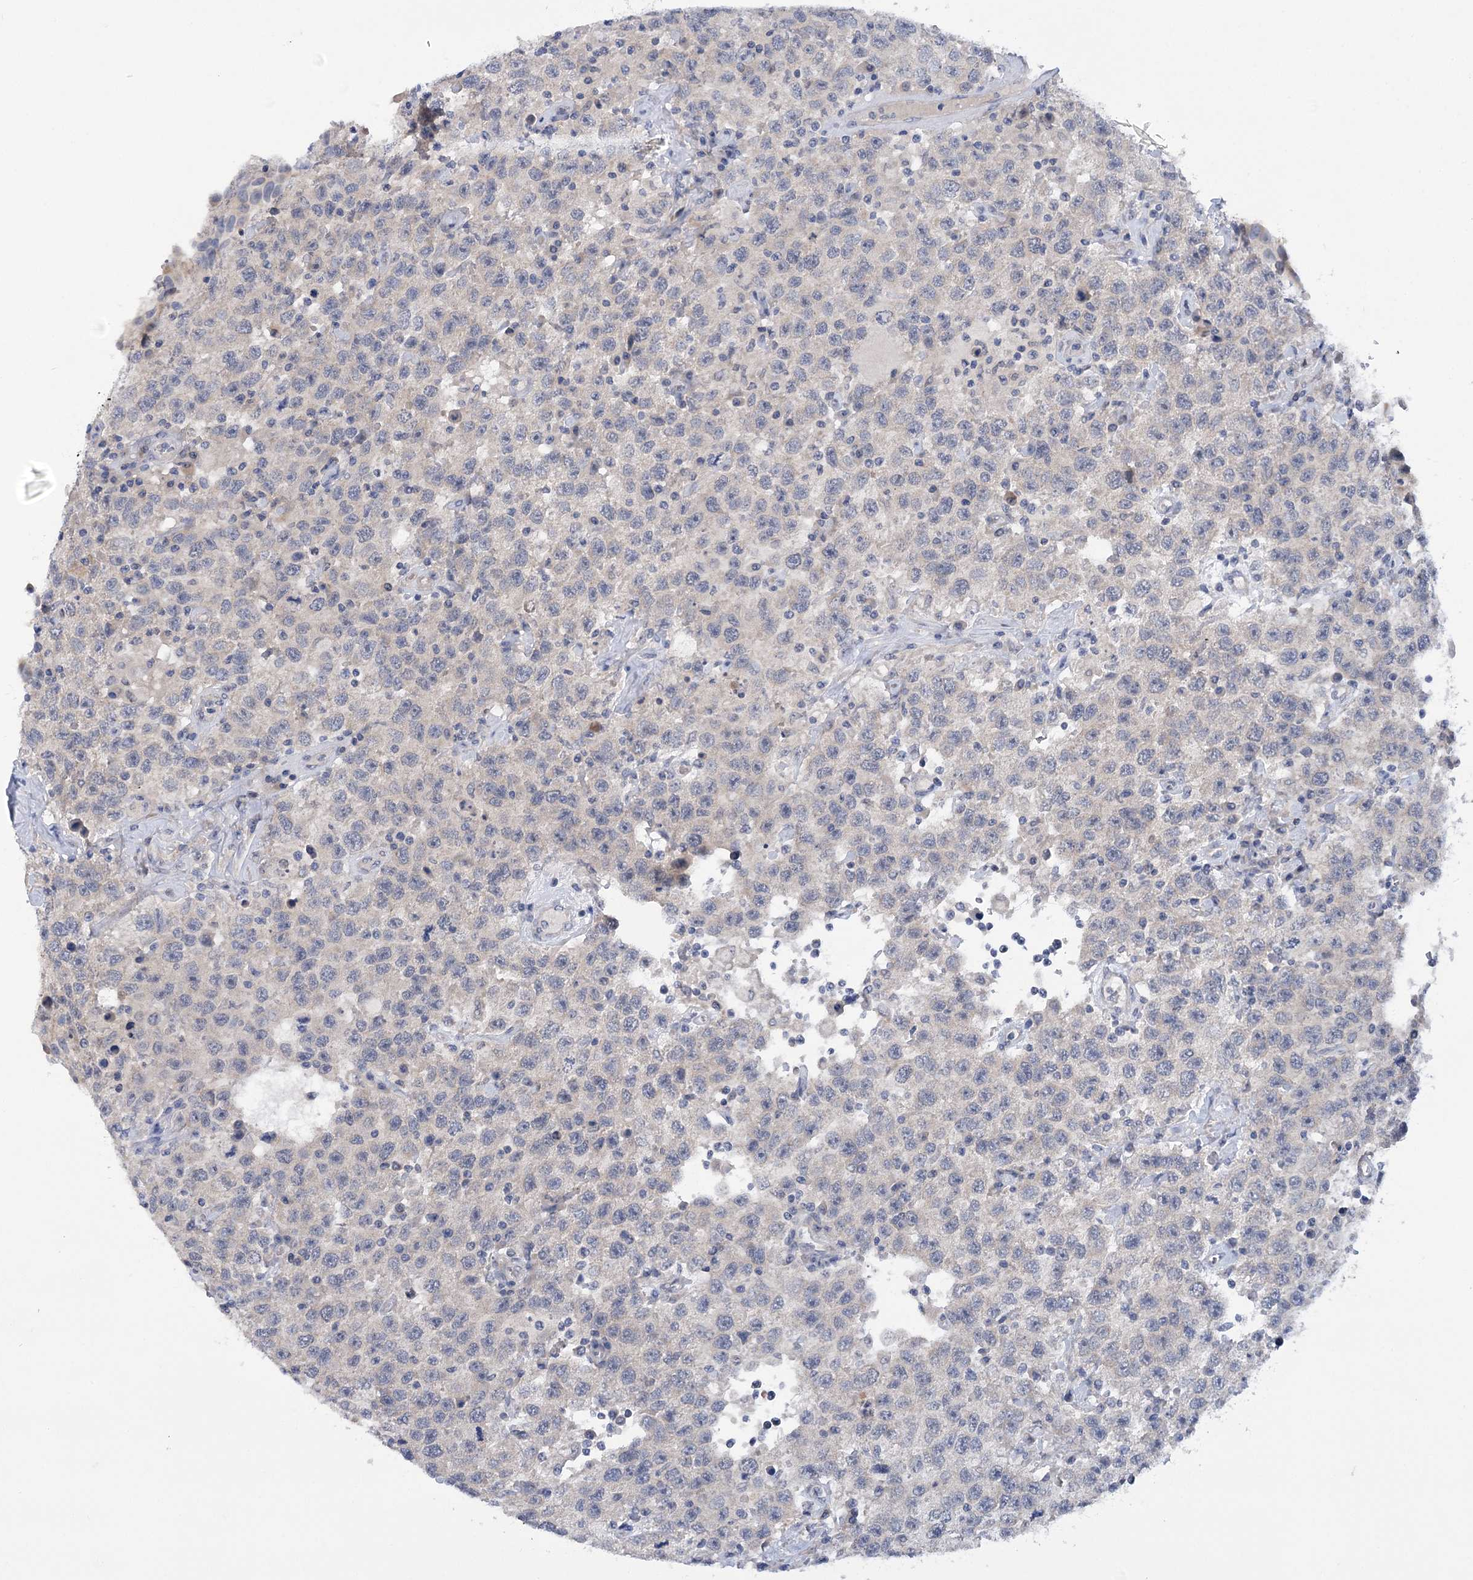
{"staining": {"intensity": "negative", "quantity": "none", "location": "none"}, "tissue": "testis cancer", "cell_type": "Tumor cells", "image_type": "cancer", "snomed": [{"axis": "morphology", "description": "Seminoma, NOS"}, {"axis": "topography", "description": "Testis"}], "caption": "This histopathology image is of testis seminoma stained with immunohistochemistry (IHC) to label a protein in brown with the nuclei are counter-stained blue. There is no staining in tumor cells.", "gene": "DCUN1D1", "patient": {"sex": "male", "age": 41}}